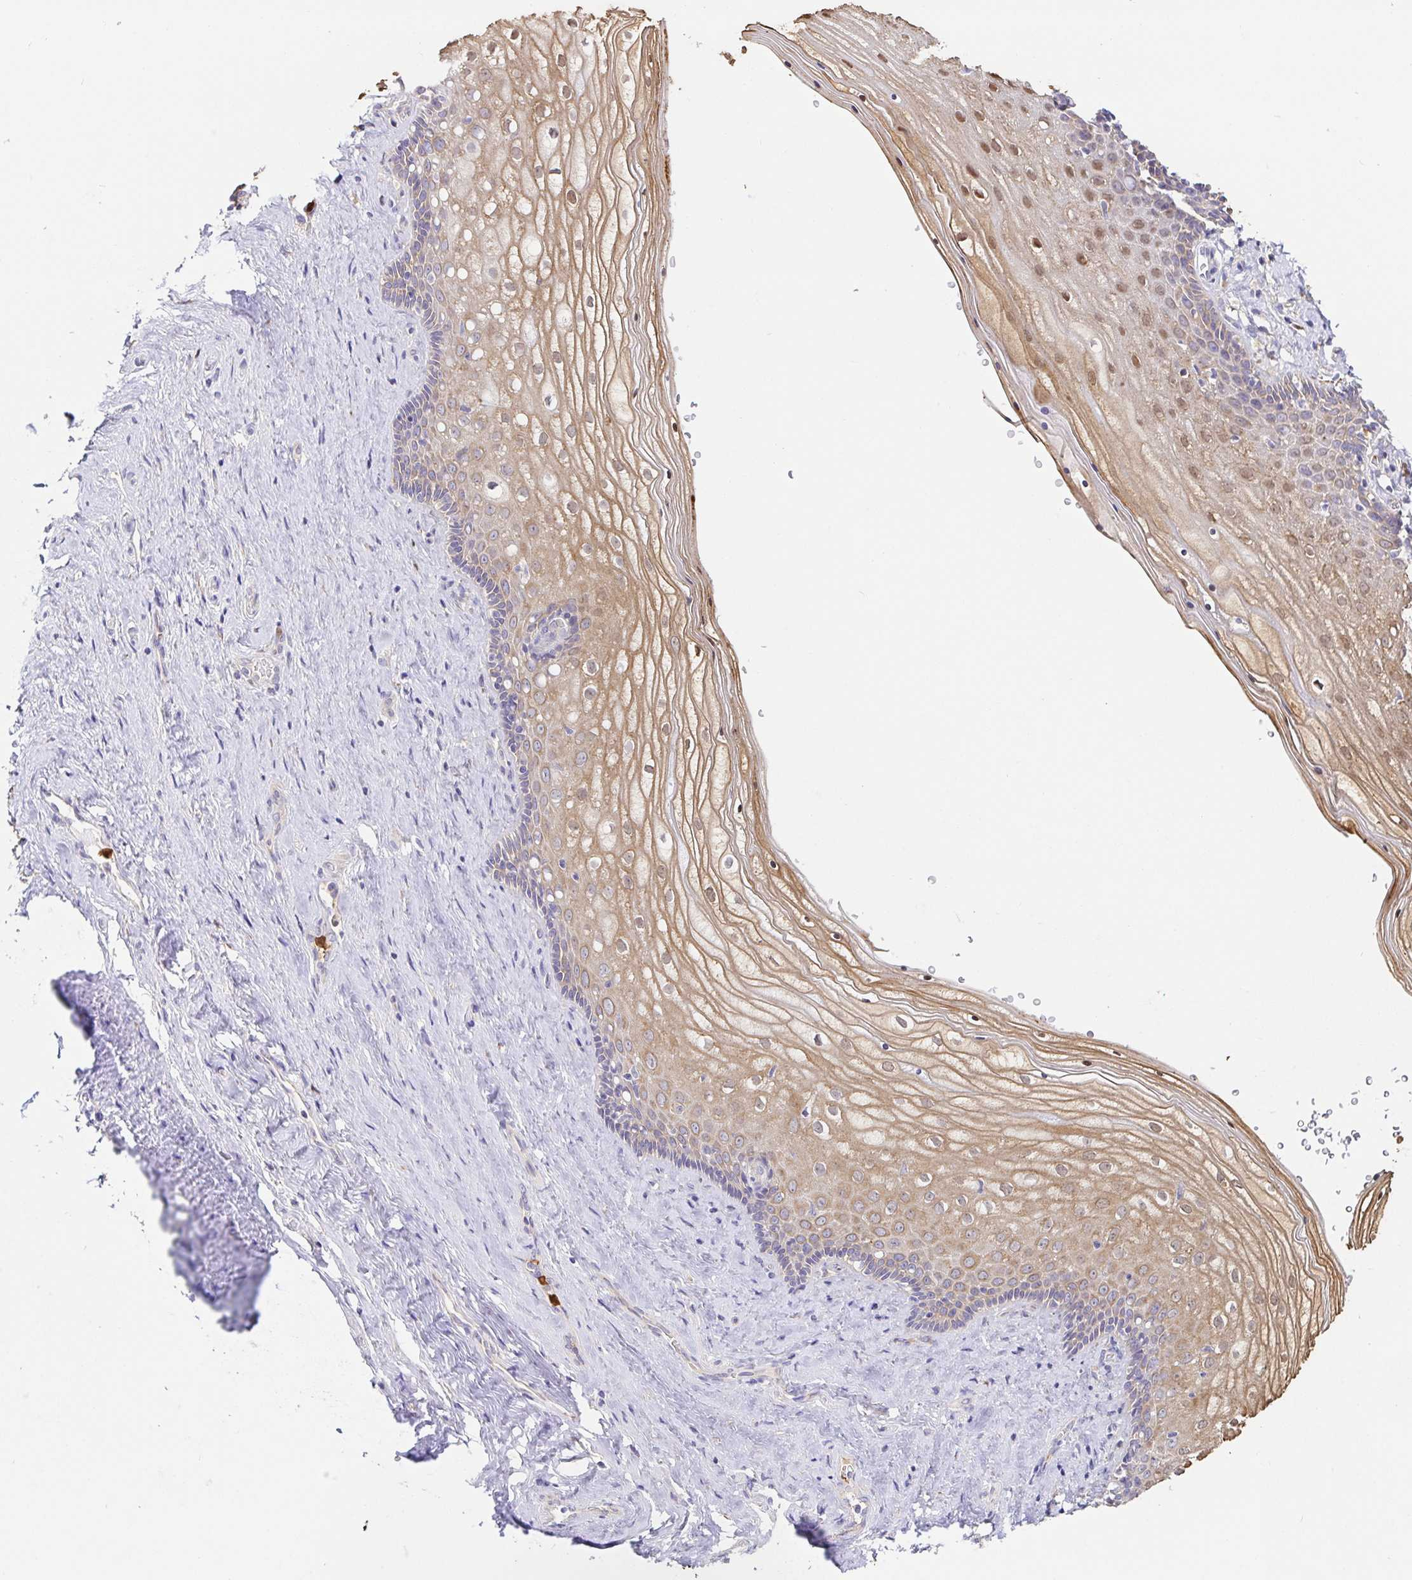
{"staining": {"intensity": "moderate", "quantity": "25%-75%", "location": "cytoplasmic/membranous,nuclear"}, "tissue": "vagina", "cell_type": "Squamous epithelial cells", "image_type": "normal", "snomed": [{"axis": "morphology", "description": "Normal tissue, NOS"}, {"axis": "topography", "description": "Vagina"}], "caption": "Immunohistochemical staining of unremarkable vagina reveals 25%-75% levels of moderate cytoplasmic/membranous,nuclear protein expression in approximately 25%-75% of squamous epithelial cells. Immunohistochemistry stains the protein of interest in brown and the nuclei are stained blue.", "gene": "PDPK1", "patient": {"sex": "female", "age": 42}}